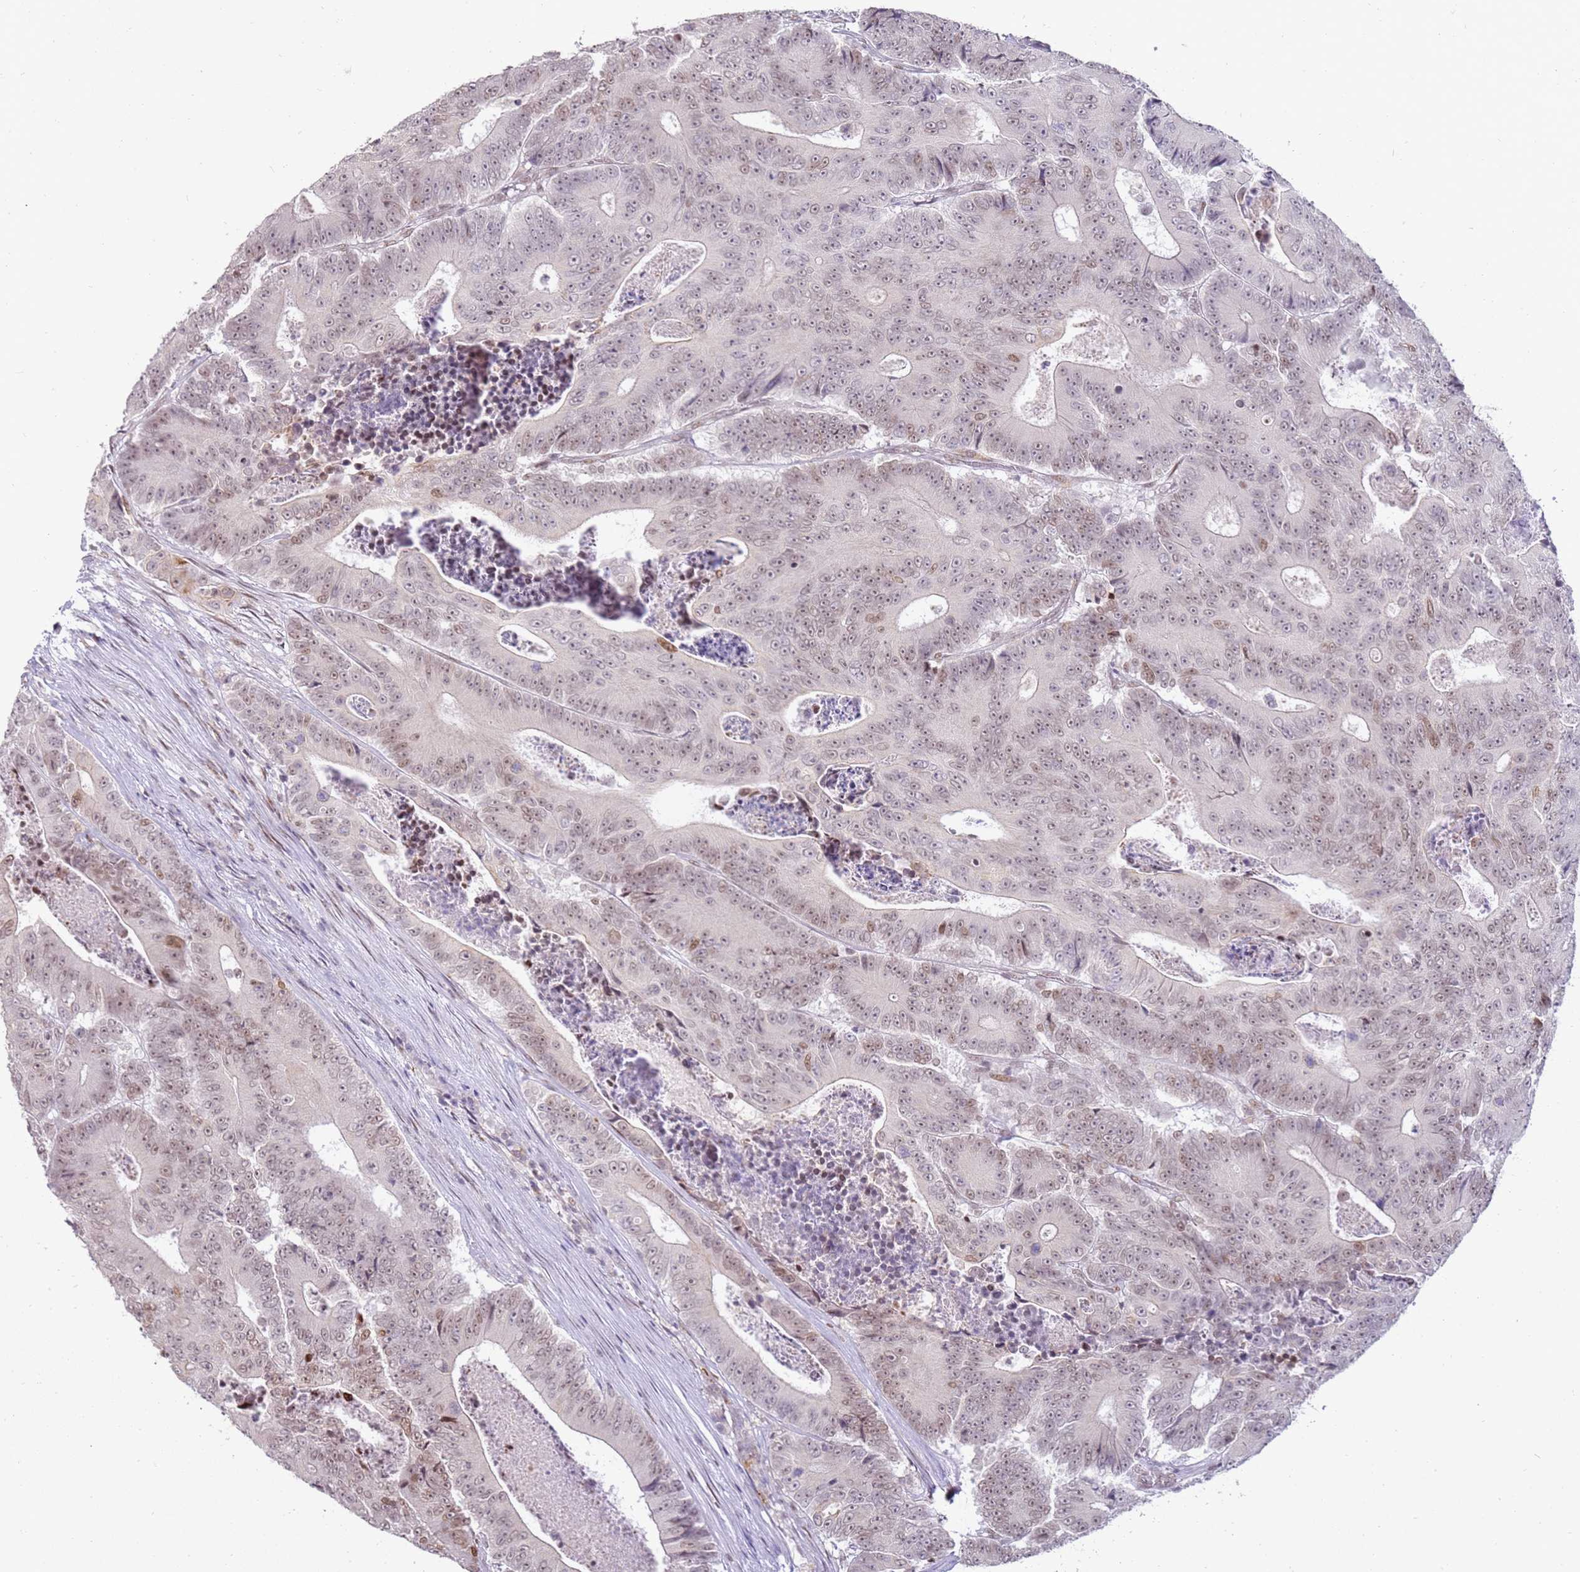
{"staining": {"intensity": "moderate", "quantity": "<25%", "location": "nuclear"}, "tissue": "colorectal cancer", "cell_type": "Tumor cells", "image_type": "cancer", "snomed": [{"axis": "morphology", "description": "Adenocarcinoma, NOS"}, {"axis": "topography", "description": "Colon"}], "caption": "IHC photomicrograph of neoplastic tissue: adenocarcinoma (colorectal) stained using IHC shows low levels of moderate protein expression localized specifically in the nuclear of tumor cells, appearing as a nuclear brown color.", "gene": "PHC2", "patient": {"sex": "male", "age": 83}}